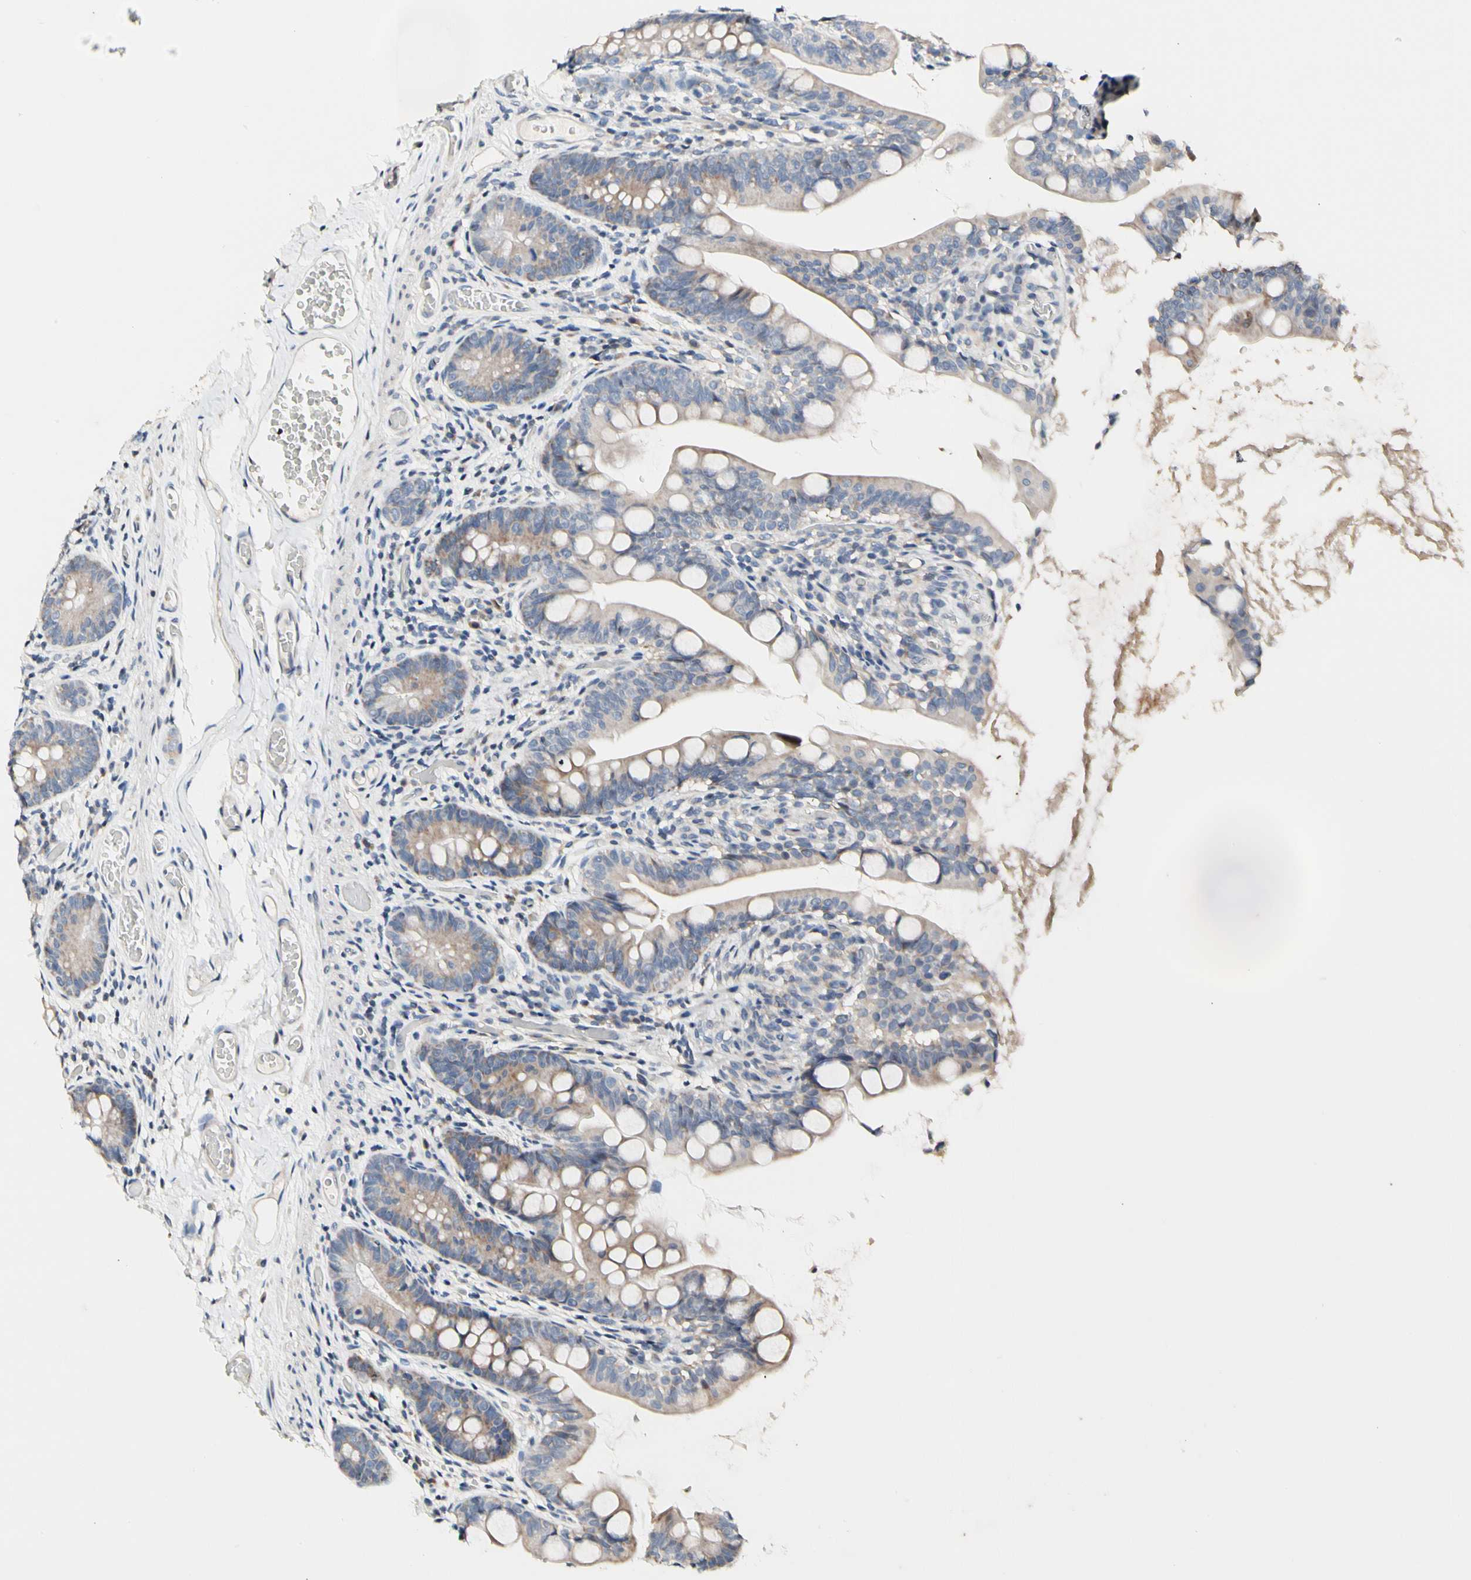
{"staining": {"intensity": "weak", "quantity": "25%-75%", "location": "cytoplasmic/membranous"}, "tissue": "small intestine", "cell_type": "Glandular cells", "image_type": "normal", "snomed": [{"axis": "morphology", "description": "Normal tissue, NOS"}, {"axis": "topography", "description": "Small intestine"}], "caption": "This is an image of IHC staining of benign small intestine, which shows weak positivity in the cytoplasmic/membranous of glandular cells.", "gene": "SOX30", "patient": {"sex": "female", "age": 56}}